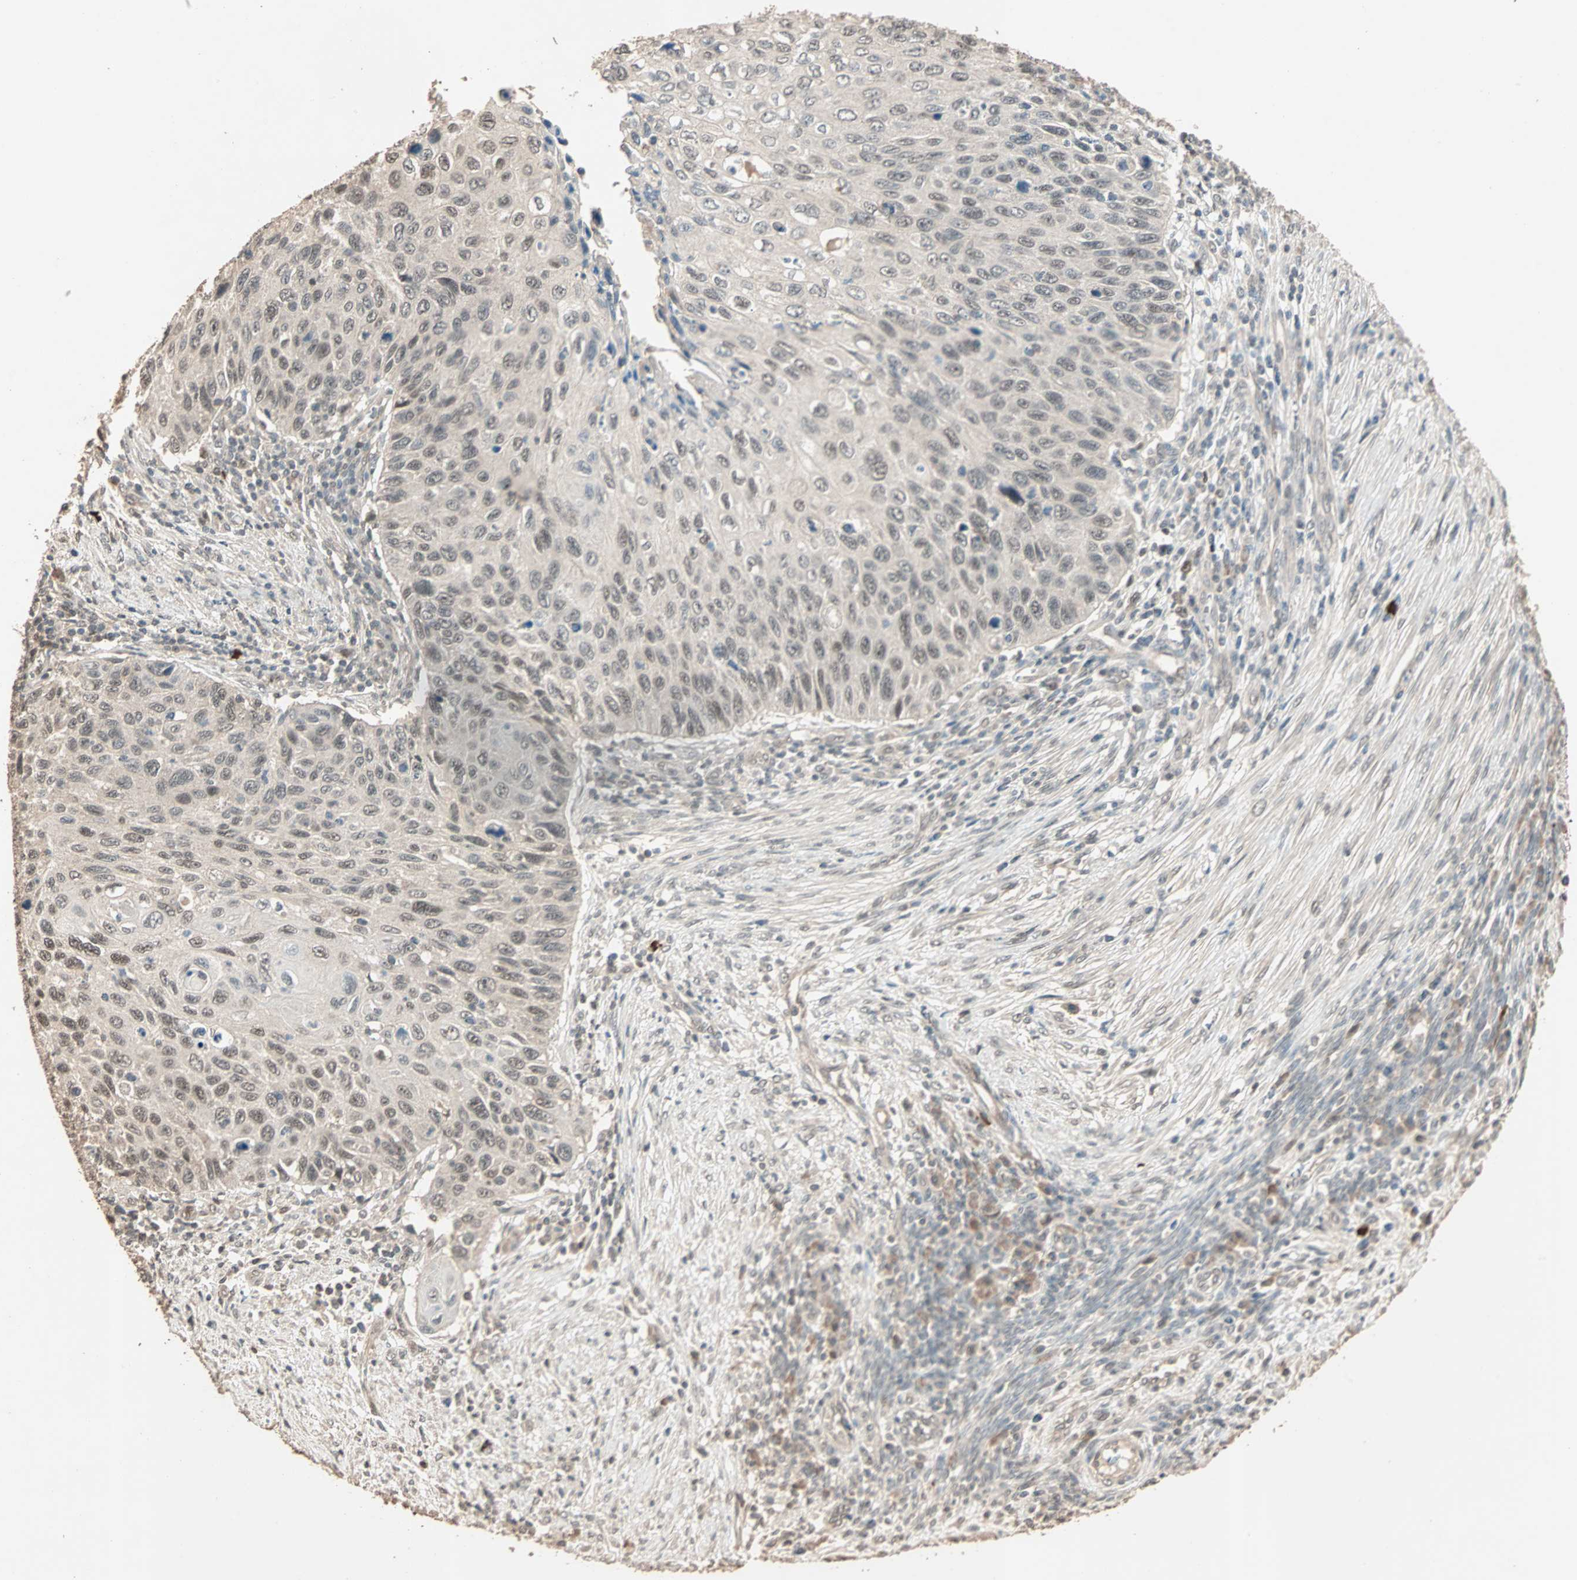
{"staining": {"intensity": "weak", "quantity": ">75%", "location": "cytoplasmic/membranous,nuclear"}, "tissue": "cervical cancer", "cell_type": "Tumor cells", "image_type": "cancer", "snomed": [{"axis": "morphology", "description": "Squamous cell carcinoma, NOS"}, {"axis": "topography", "description": "Cervix"}], "caption": "Brown immunohistochemical staining in squamous cell carcinoma (cervical) exhibits weak cytoplasmic/membranous and nuclear positivity in about >75% of tumor cells. (brown staining indicates protein expression, while blue staining denotes nuclei).", "gene": "ZBTB33", "patient": {"sex": "female", "age": 70}}